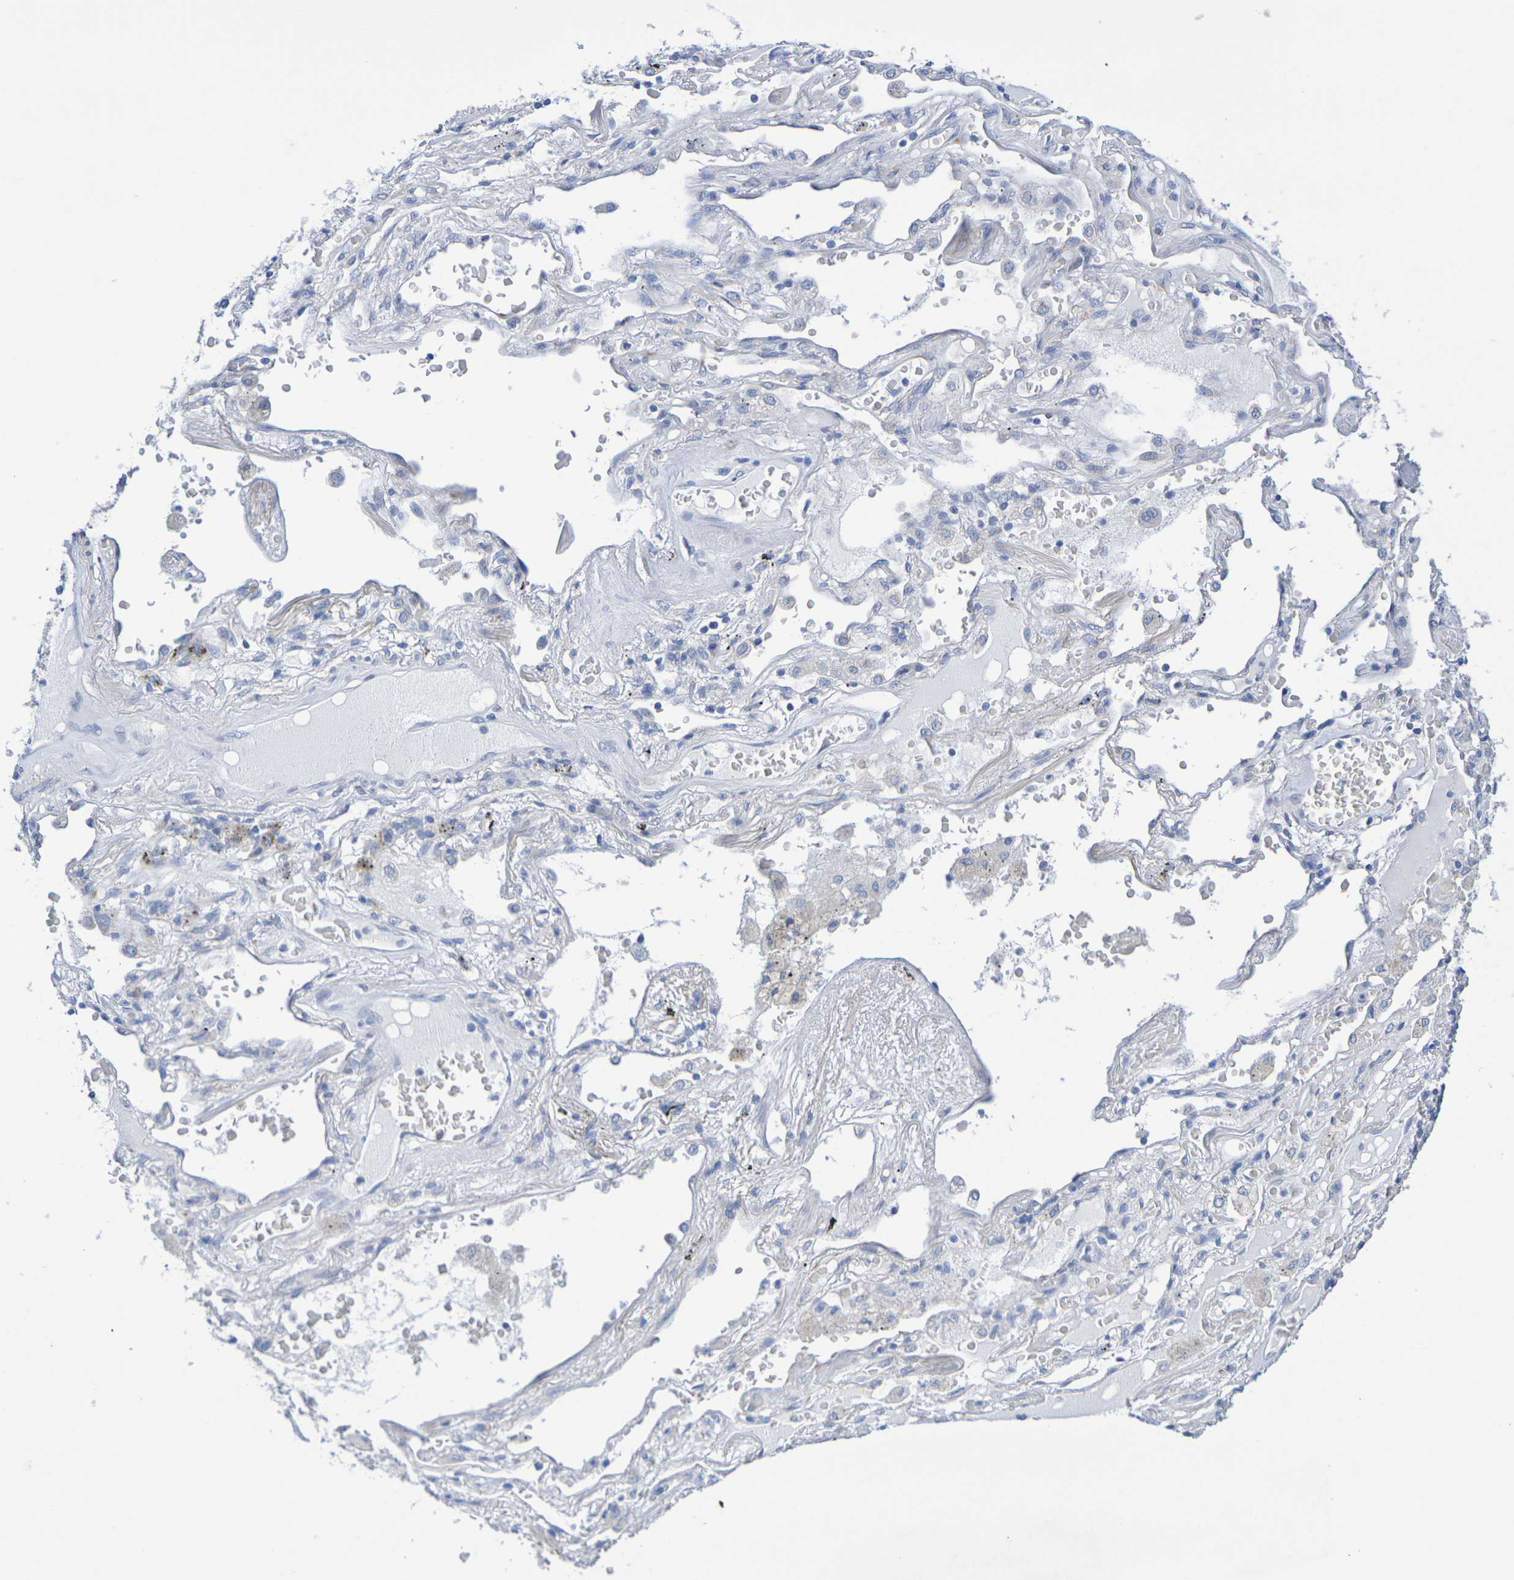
{"staining": {"intensity": "negative", "quantity": "none", "location": "none"}, "tissue": "lung cancer", "cell_type": "Tumor cells", "image_type": "cancer", "snomed": [{"axis": "morphology", "description": "Squamous cell carcinoma, NOS"}, {"axis": "topography", "description": "Lung"}], "caption": "The photomicrograph displays no staining of tumor cells in squamous cell carcinoma (lung).", "gene": "TMCC3", "patient": {"sex": "male", "age": 57}}